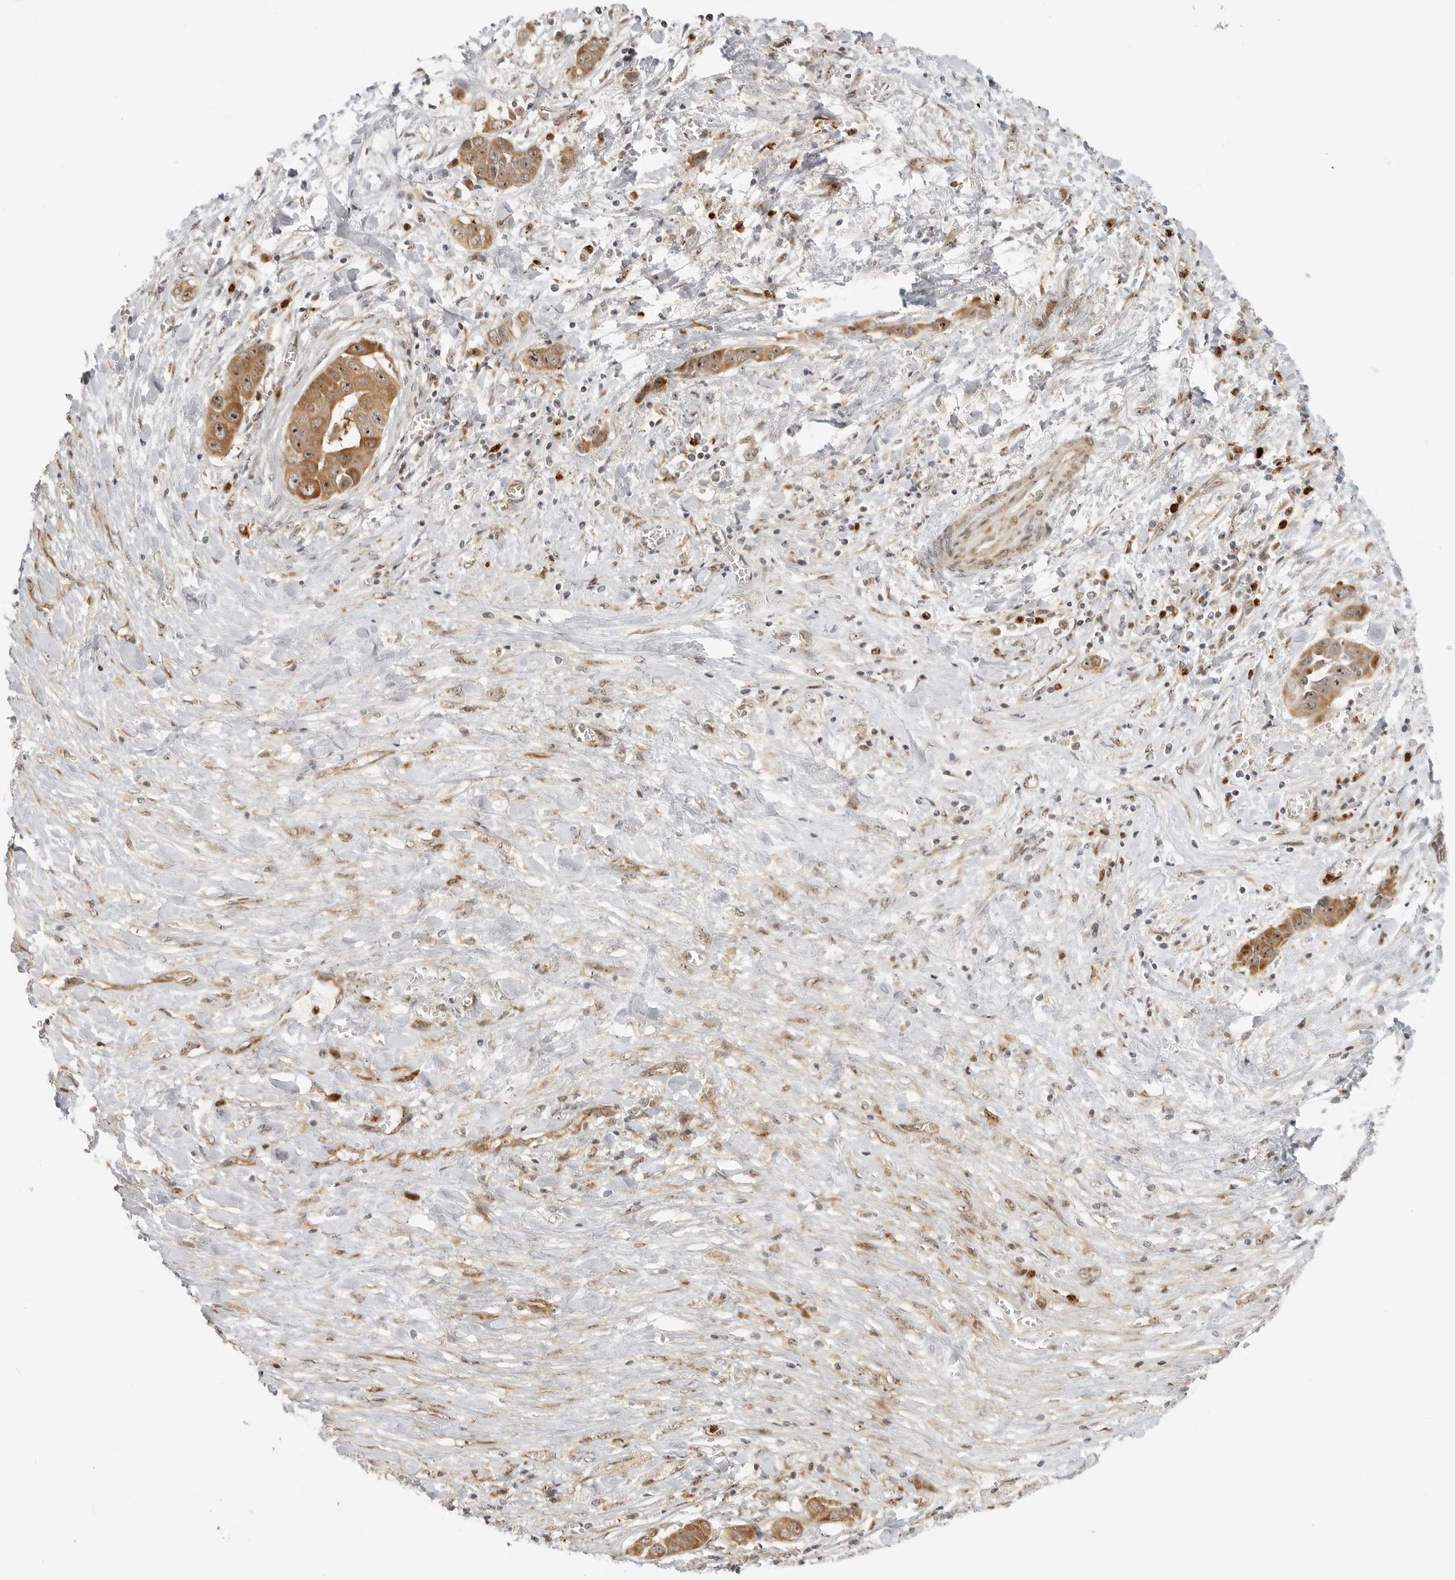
{"staining": {"intensity": "moderate", "quantity": ">75%", "location": "cytoplasmic/membranous,nuclear"}, "tissue": "liver cancer", "cell_type": "Tumor cells", "image_type": "cancer", "snomed": [{"axis": "morphology", "description": "Cholangiocarcinoma"}, {"axis": "topography", "description": "Liver"}], "caption": "The histopathology image reveals a brown stain indicating the presence of a protein in the cytoplasmic/membranous and nuclear of tumor cells in cholangiocarcinoma (liver).", "gene": "DSCC1", "patient": {"sex": "female", "age": 52}}